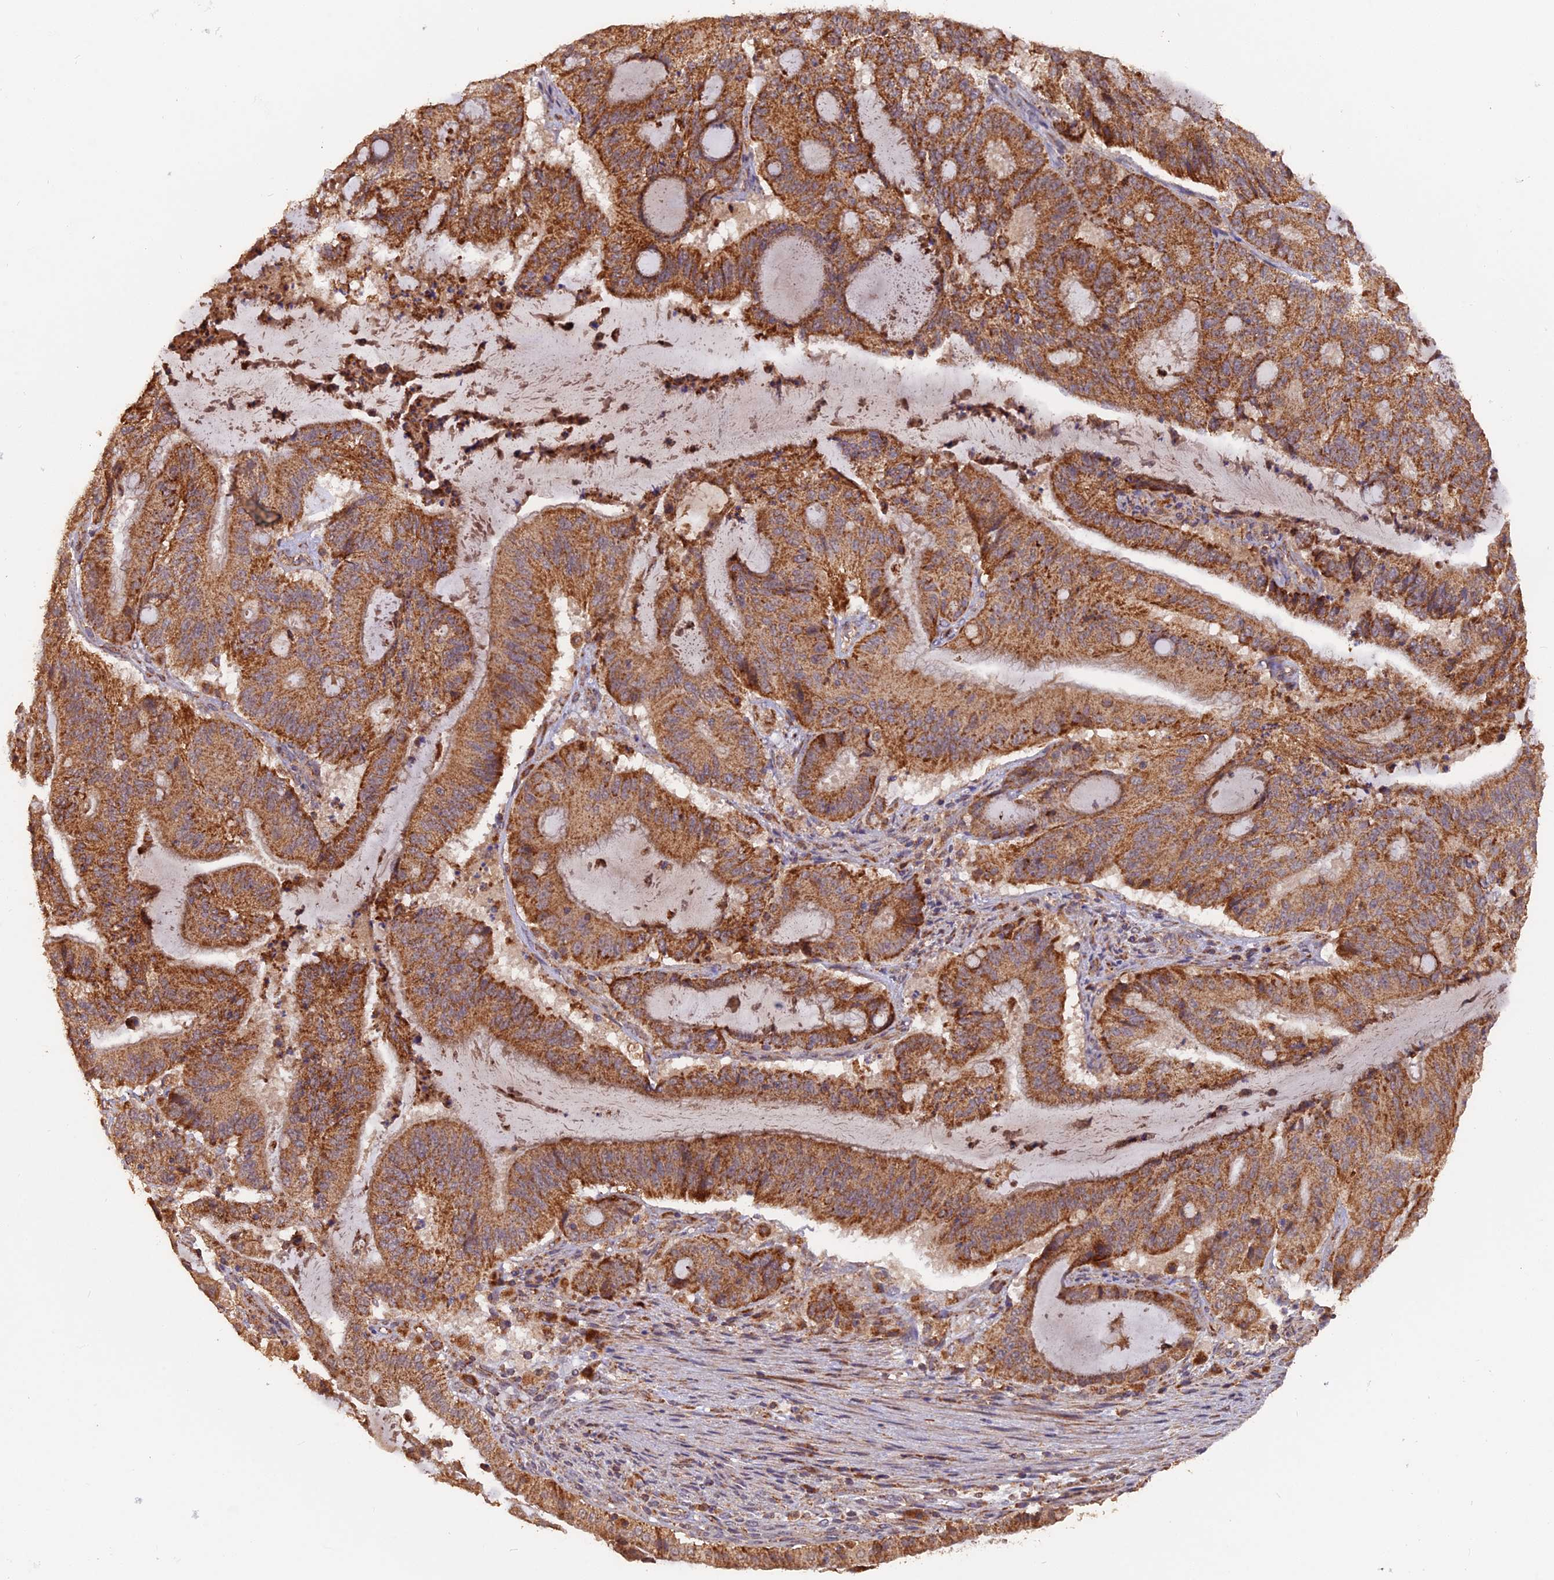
{"staining": {"intensity": "moderate", "quantity": ">75%", "location": "cytoplasmic/membranous"}, "tissue": "liver cancer", "cell_type": "Tumor cells", "image_type": "cancer", "snomed": [{"axis": "morphology", "description": "Normal tissue, NOS"}, {"axis": "morphology", "description": "Cholangiocarcinoma"}, {"axis": "topography", "description": "Liver"}, {"axis": "topography", "description": "Peripheral nerve tissue"}], "caption": "A brown stain labels moderate cytoplasmic/membranous positivity of a protein in liver cholangiocarcinoma tumor cells.", "gene": "IFT22", "patient": {"sex": "female", "age": 73}}